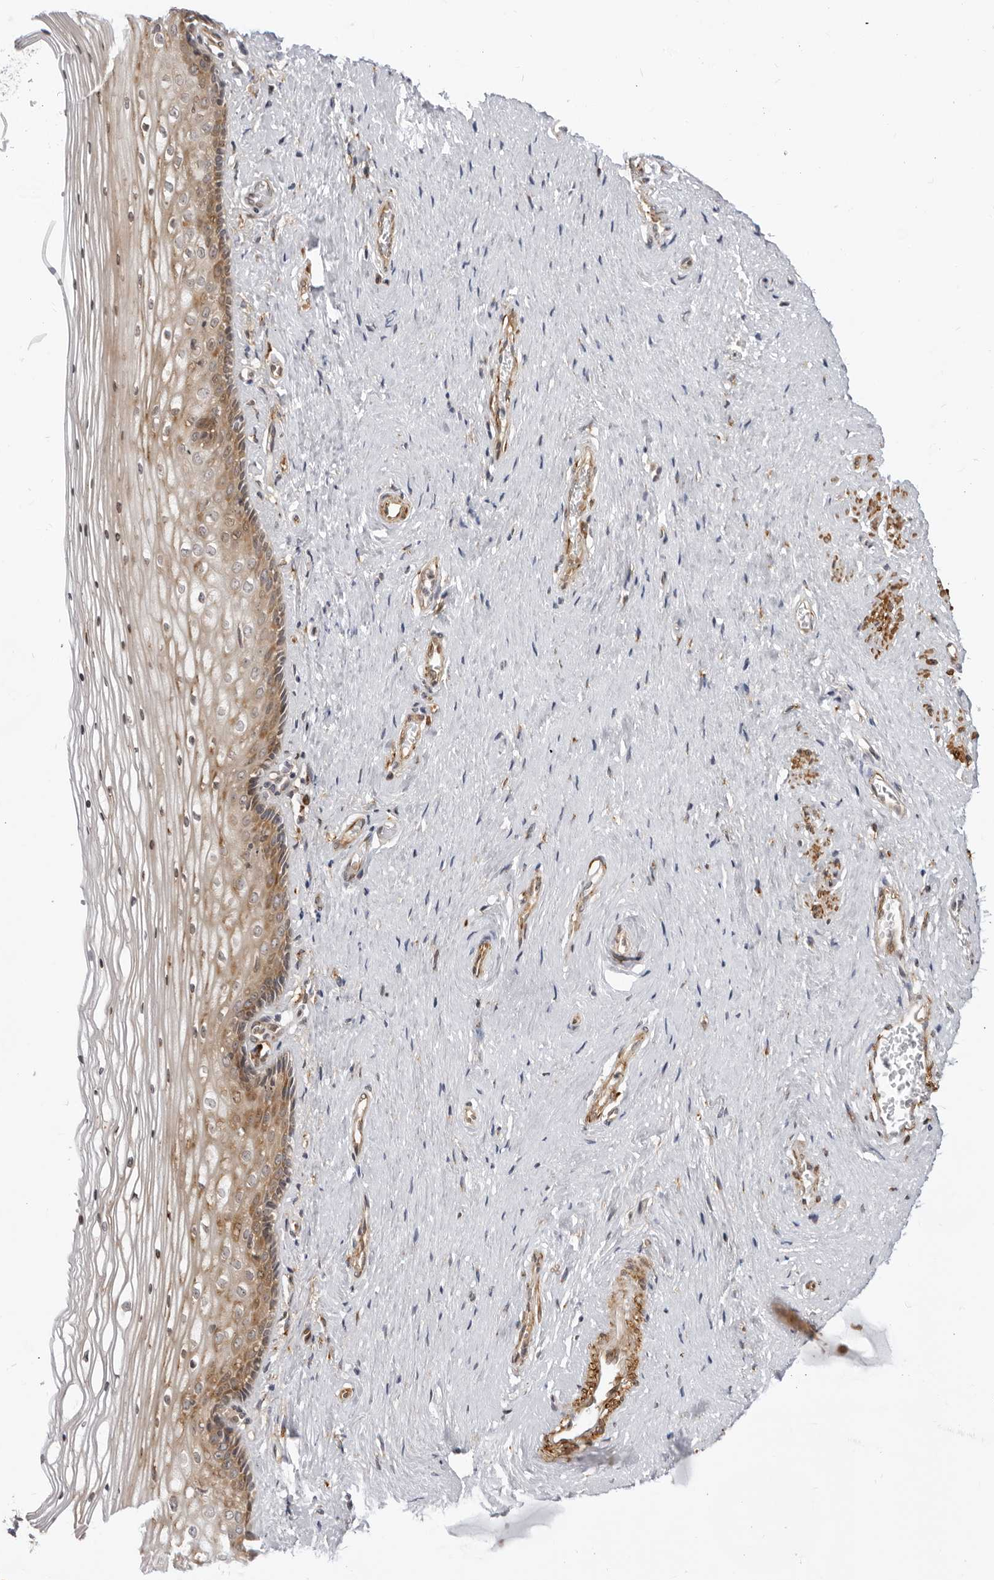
{"staining": {"intensity": "moderate", "quantity": ">75%", "location": "cytoplasmic/membranous"}, "tissue": "vagina", "cell_type": "Squamous epithelial cells", "image_type": "normal", "snomed": [{"axis": "morphology", "description": "Normal tissue, NOS"}, {"axis": "topography", "description": "Vagina"}], "caption": "This histopathology image shows immunohistochemistry (IHC) staining of unremarkable vagina, with medium moderate cytoplasmic/membranous positivity in about >75% of squamous epithelial cells.", "gene": "SRGAP2", "patient": {"sex": "female", "age": 46}}